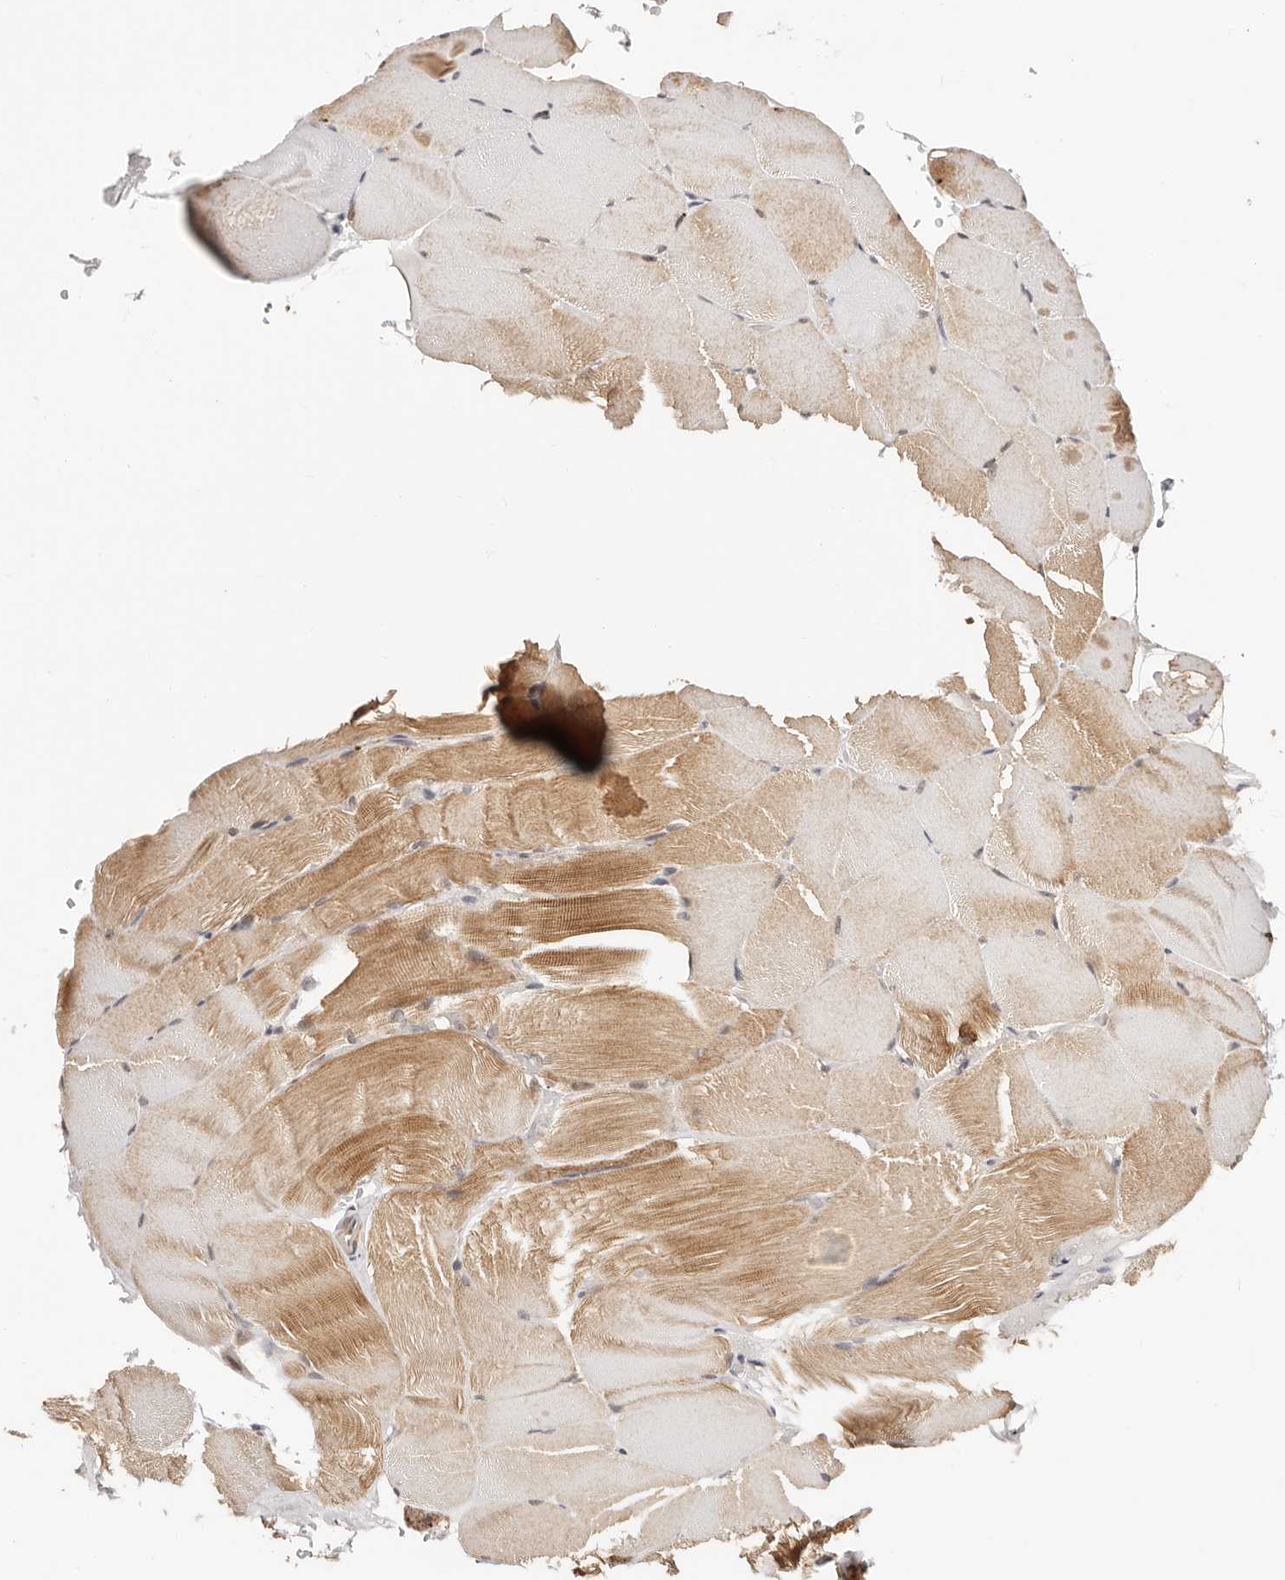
{"staining": {"intensity": "moderate", "quantity": "25%-75%", "location": "cytoplasmic/membranous"}, "tissue": "skeletal muscle", "cell_type": "Myocytes", "image_type": "normal", "snomed": [{"axis": "morphology", "description": "Normal tissue, NOS"}, {"axis": "topography", "description": "Skeletal muscle"}, {"axis": "topography", "description": "Parathyroid gland"}], "caption": "Benign skeletal muscle was stained to show a protein in brown. There is medium levels of moderate cytoplasmic/membranous positivity in about 25%-75% of myocytes. Using DAB (brown) and hematoxylin (blue) stains, captured at high magnification using brightfield microscopy.", "gene": "CTNNBL1", "patient": {"sex": "female", "age": 37}}